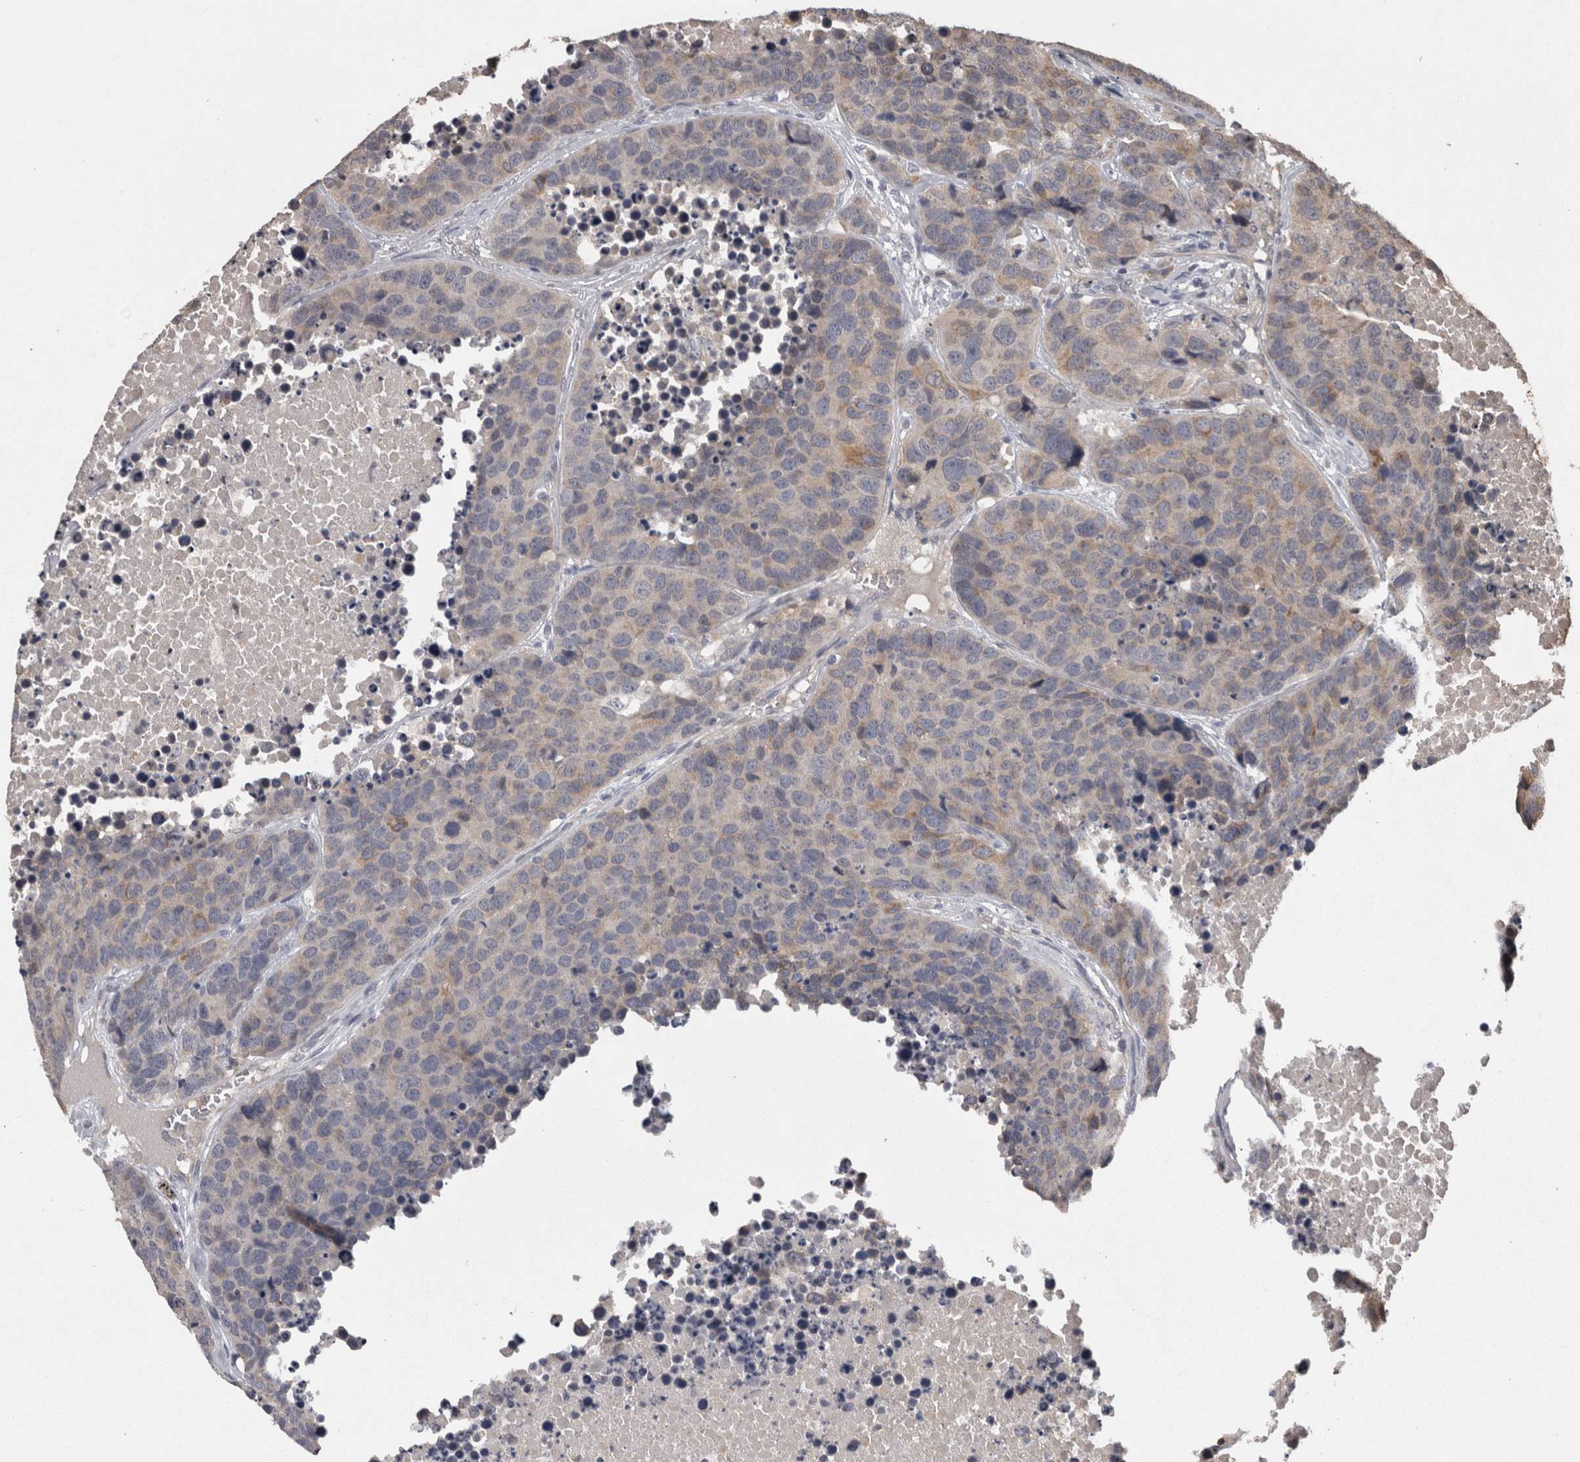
{"staining": {"intensity": "weak", "quantity": "<25%", "location": "cytoplasmic/membranous"}, "tissue": "carcinoid", "cell_type": "Tumor cells", "image_type": "cancer", "snomed": [{"axis": "morphology", "description": "Carcinoid, malignant, NOS"}, {"axis": "topography", "description": "Lung"}], "caption": "A micrograph of human carcinoid is negative for staining in tumor cells. (Immunohistochemistry, brightfield microscopy, high magnification).", "gene": "PON3", "patient": {"sex": "male", "age": 60}}